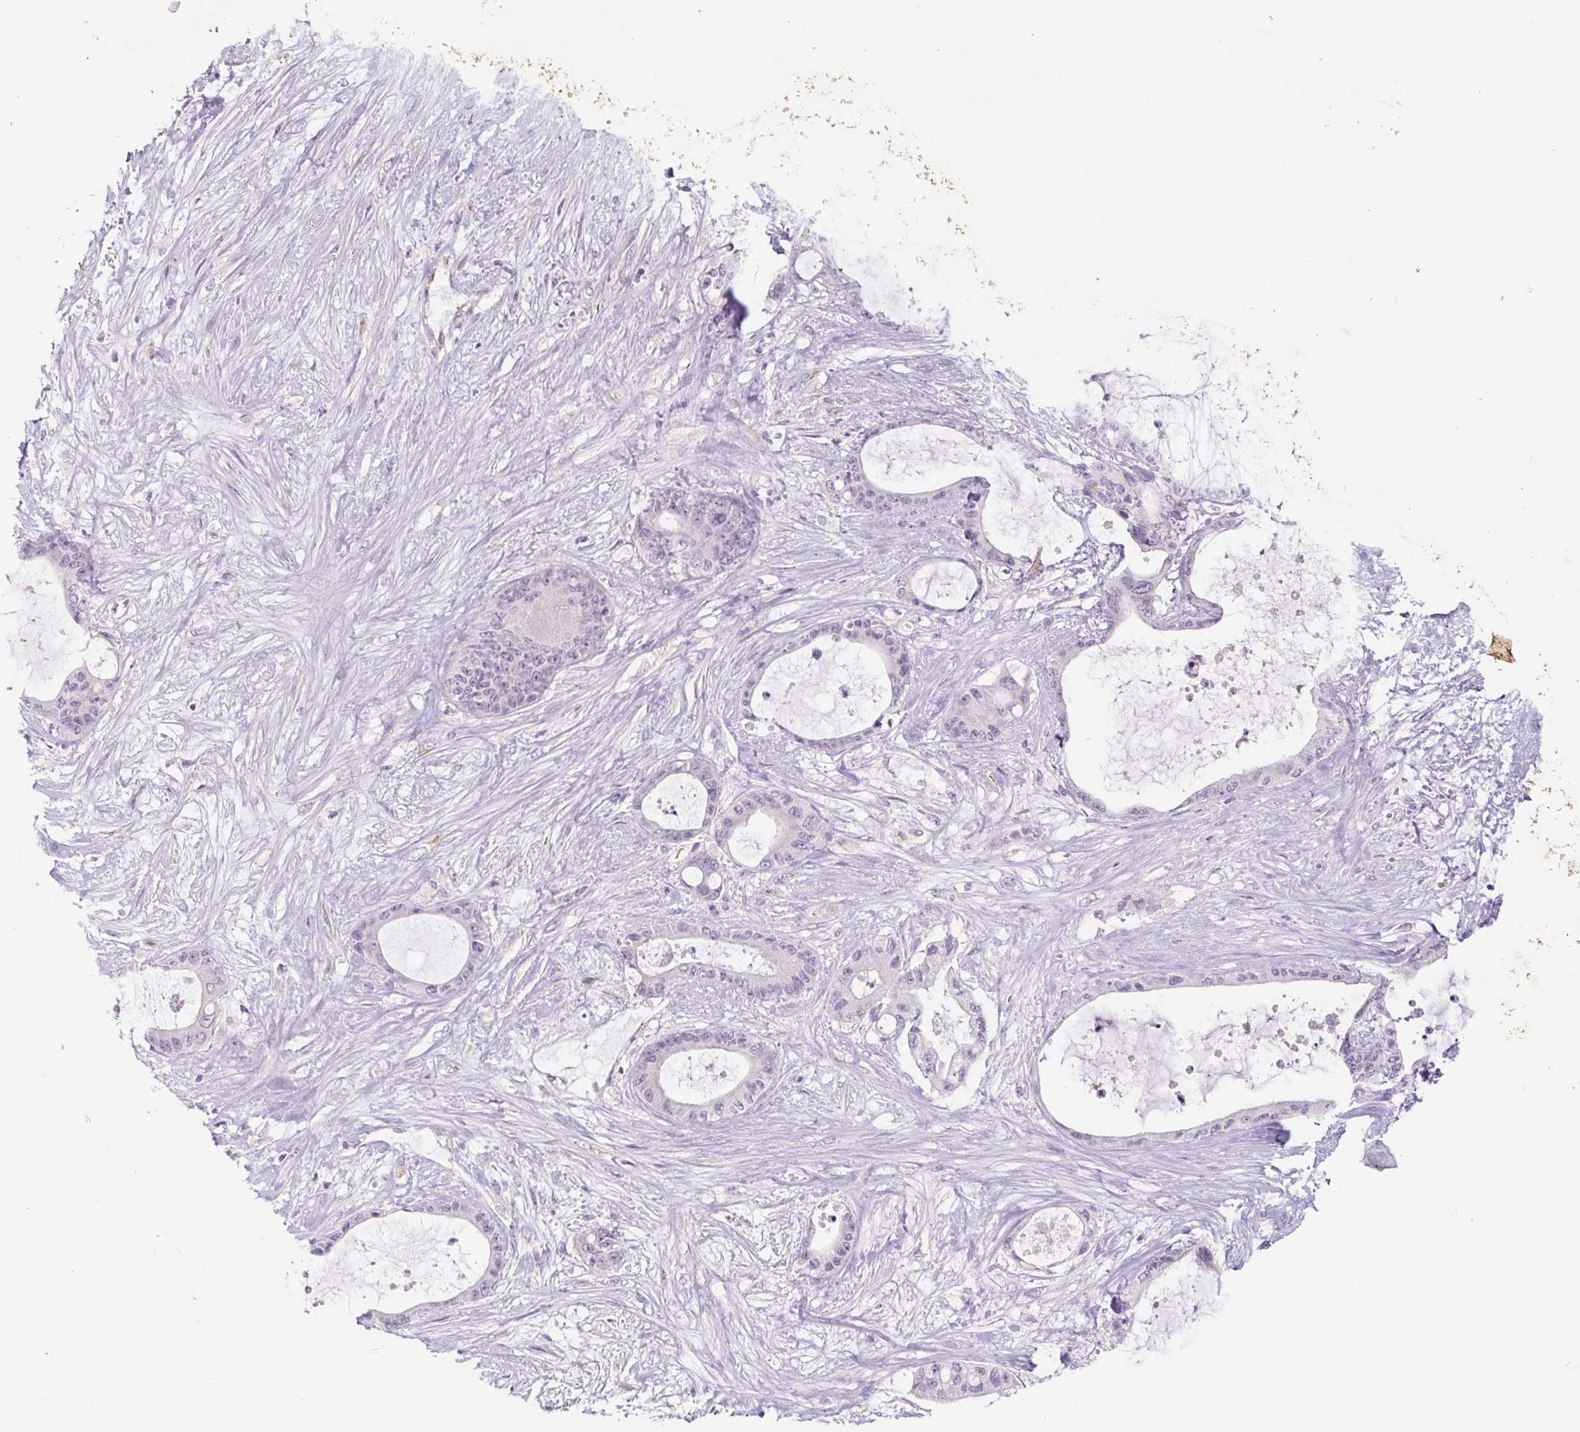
{"staining": {"intensity": "negative", "quantity": "none", "location": "none"}, "tissue": "liver cancer", "cell_type": "Tumor cells", "image_type": "cancer", "snomed": [{"axis": "morphology", "description": "Normal tissue, NOS"}, {"axis": "morphology", "description": "Cholangiocarcinoma"}, {"axis": "topography", "description": "Liver"}, {"axis": "topography", "description": "Peripheral nerve tissue"}], "caption": "DAB (3,3'-diaminobenzidine) immunohistochemical staining of liver cholangiocarcinoma reveals no significant staining in tumor cells.", "gene": "IGFL3", "patient": {"sex": "female", "age": 73}}